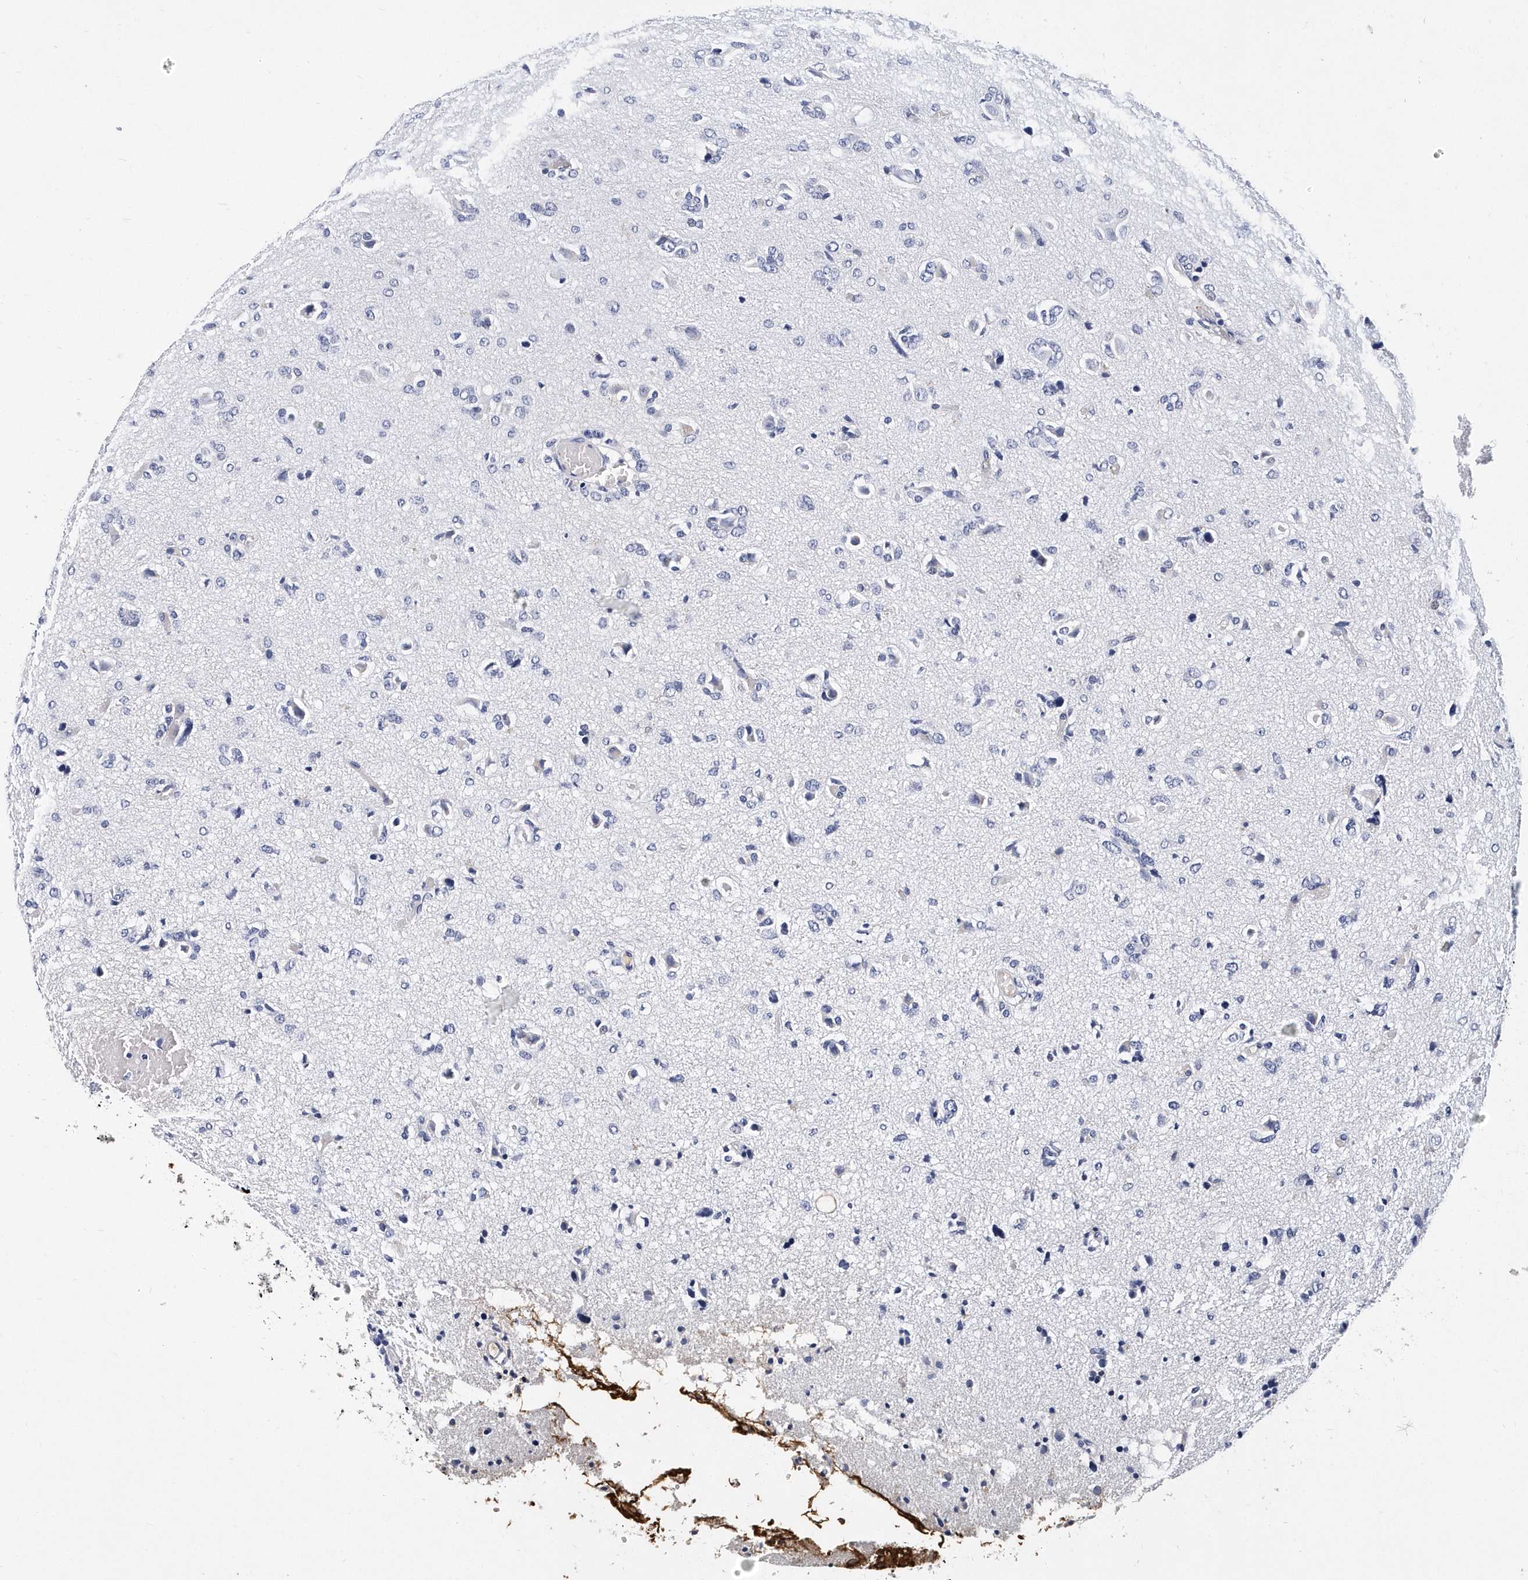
{"staining": {"intensity": "negative", "quantity": "none", "location": "none"}, "tissue": "glioma", "cell_type": "Tumor cells", "image_type": "cancer", "snomed": [{"axis": "morphology", "description": "Glioma, malignant, High grade"}, {"axis": "topography", "description": "Brain"}], "caption": "Human malignant glioma (high-grade) stained for a protein using immunohistochemistry (IHC) exhibits no positivity in tumor cells.", "gene": "ITGA2B", "patient": {"sex": "female", "age": 59}}